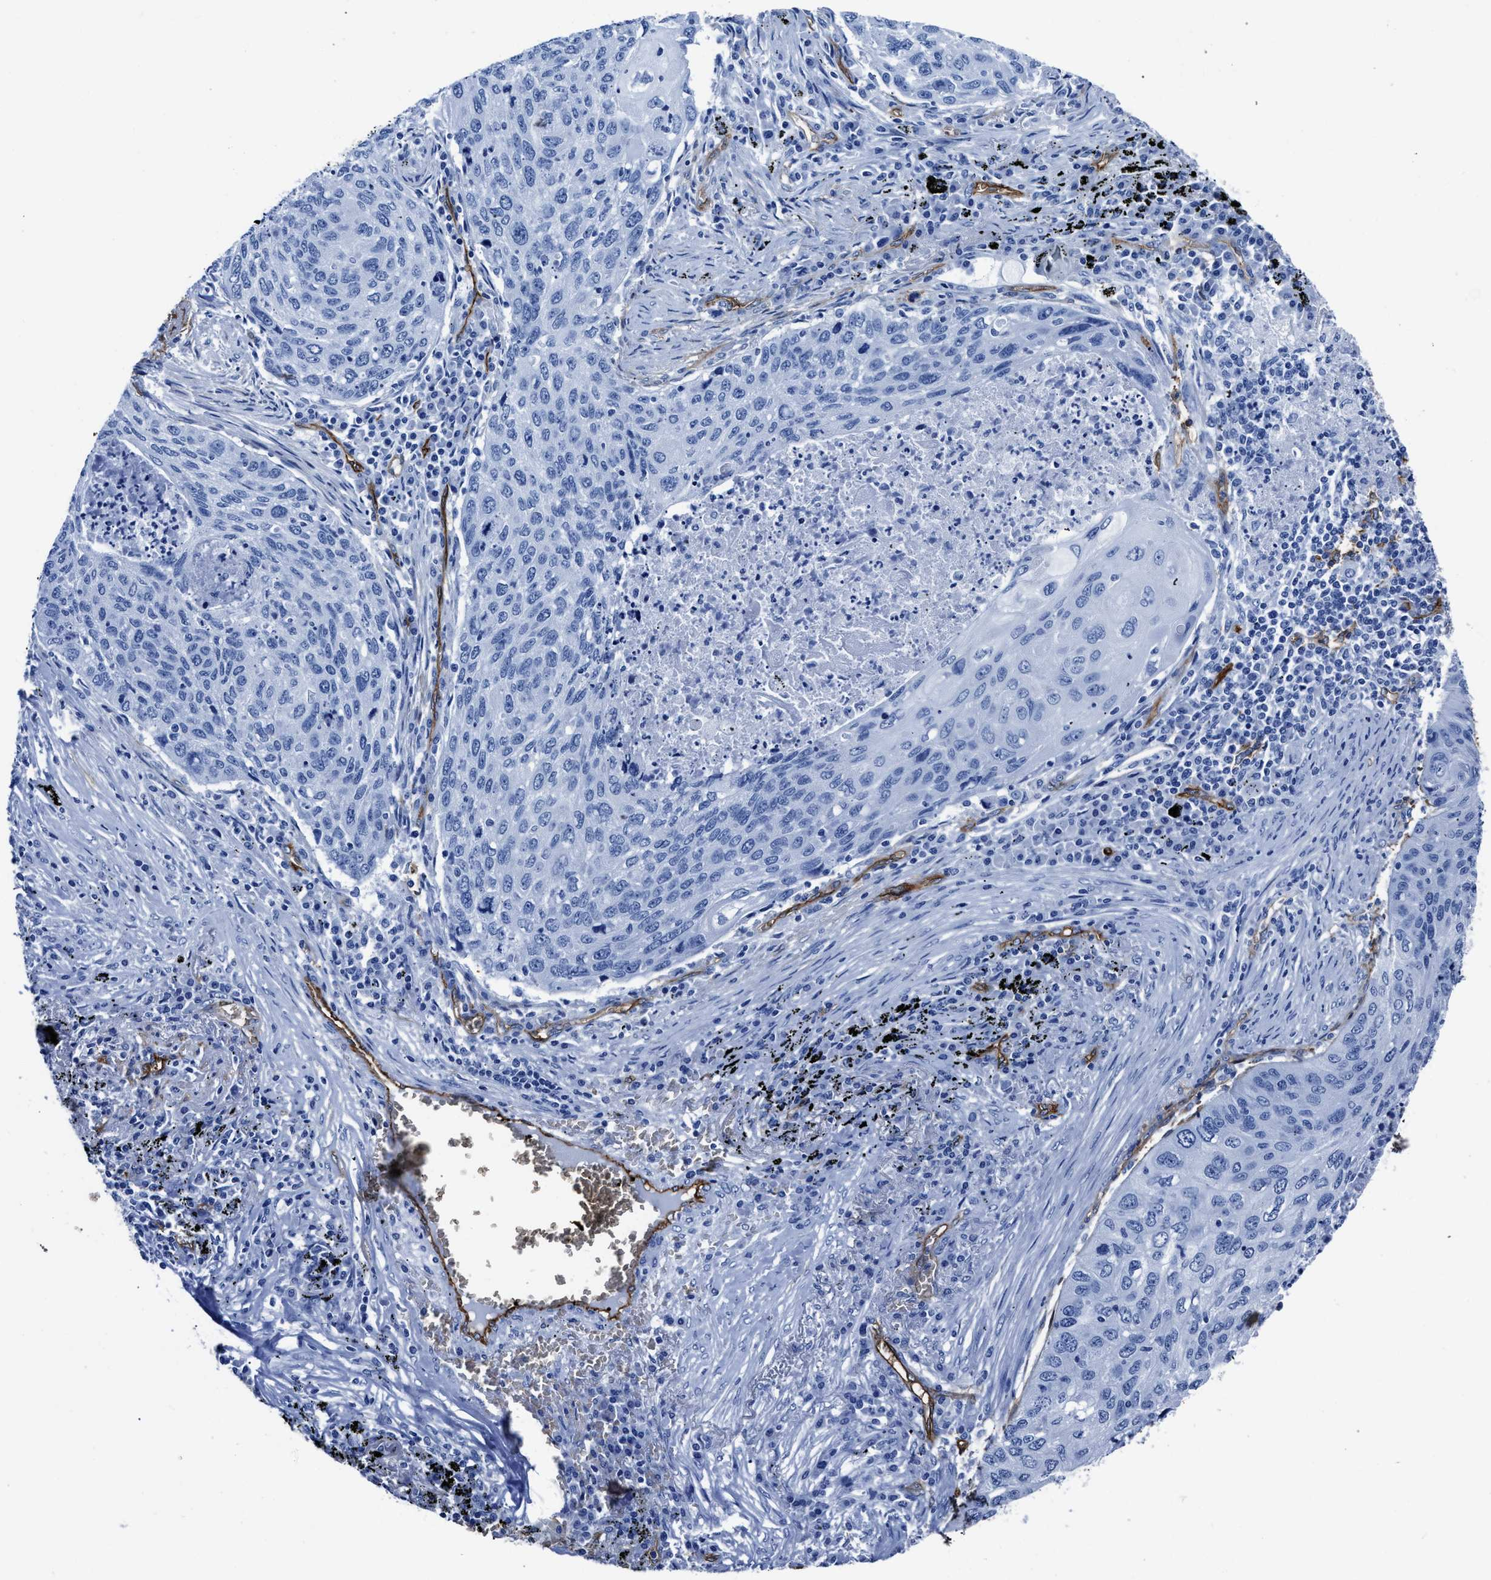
{"staining": {"intensity": "negative", "quantity": "none", "location": "none"}, "tissue": "lung cancer", "cell_type": "Tumor cells", "image_type": "cancer", "snomed": [{"axis": "morphology", "description": "Squamous cell carcinoma, NOS"}, {"axis": "topography", "description": "Lung"}], "caption": "Protein analysis of squamous cell carcinoma (lung) exhibits no significant positivity in tumor cells.", "gene": "AQP1", "patient": {"sex": "female", "age": 63}}